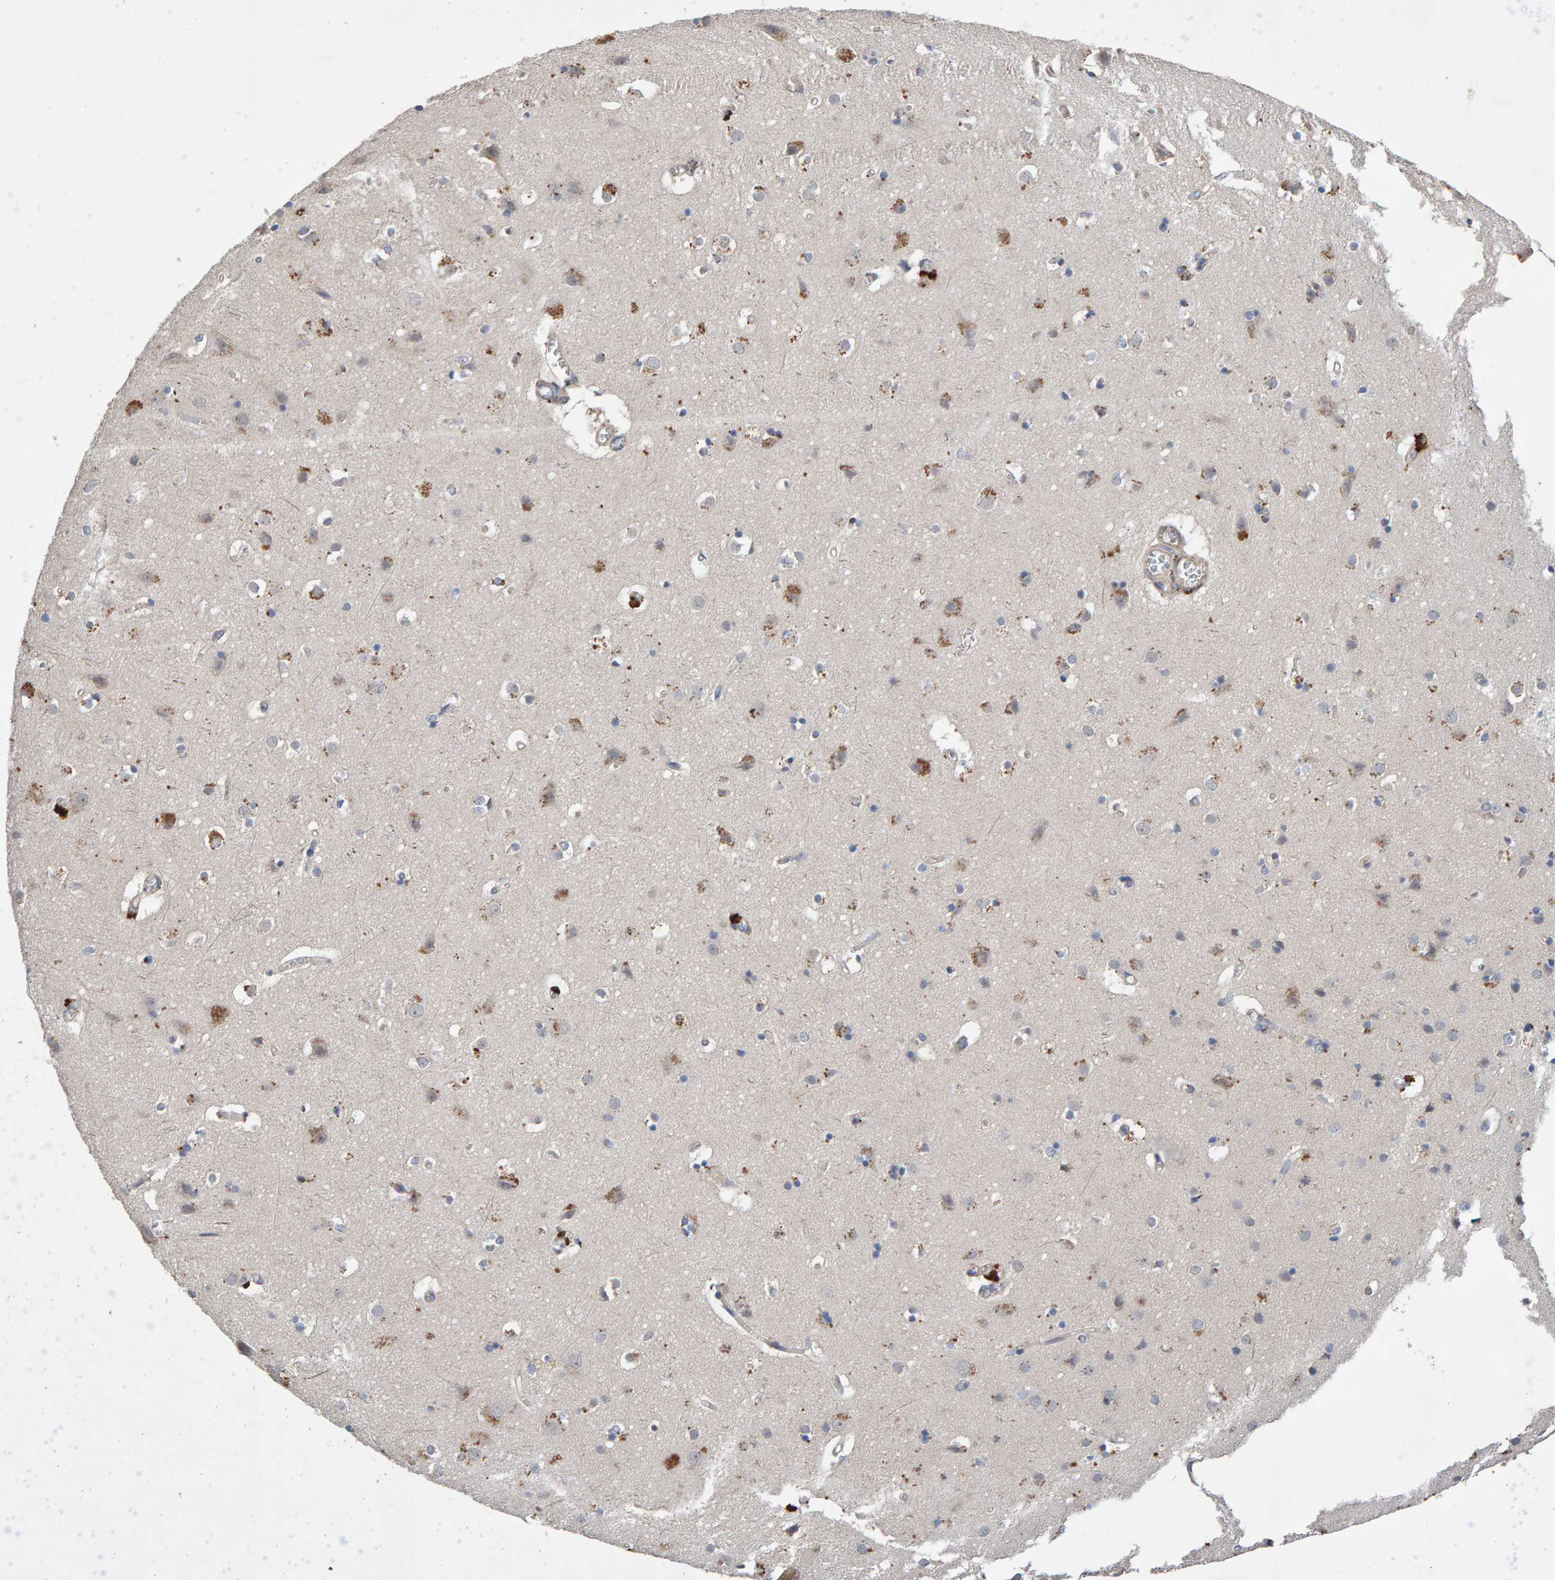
{"staining": {"intensity": "moderate", "quantity": ">75%", "location": "cytoplasmic/membranous"}, "tissue": "cerebral cortex", "cell_type": "Endothelial cells", "image_type": "normal", "snomed": [{"axis": "morphology", "description": "Normal tissue, NOS"}, {"axis": "topography", "description": "Cerebral cortex"}], "caption": "Unremarkable cerebral cortex displays moderate cytoplasmic/membranous staining in approximately >75% of endothelial cells.", "gene": "EFR3A", "patient": {"sex": "male", "age": 54}}